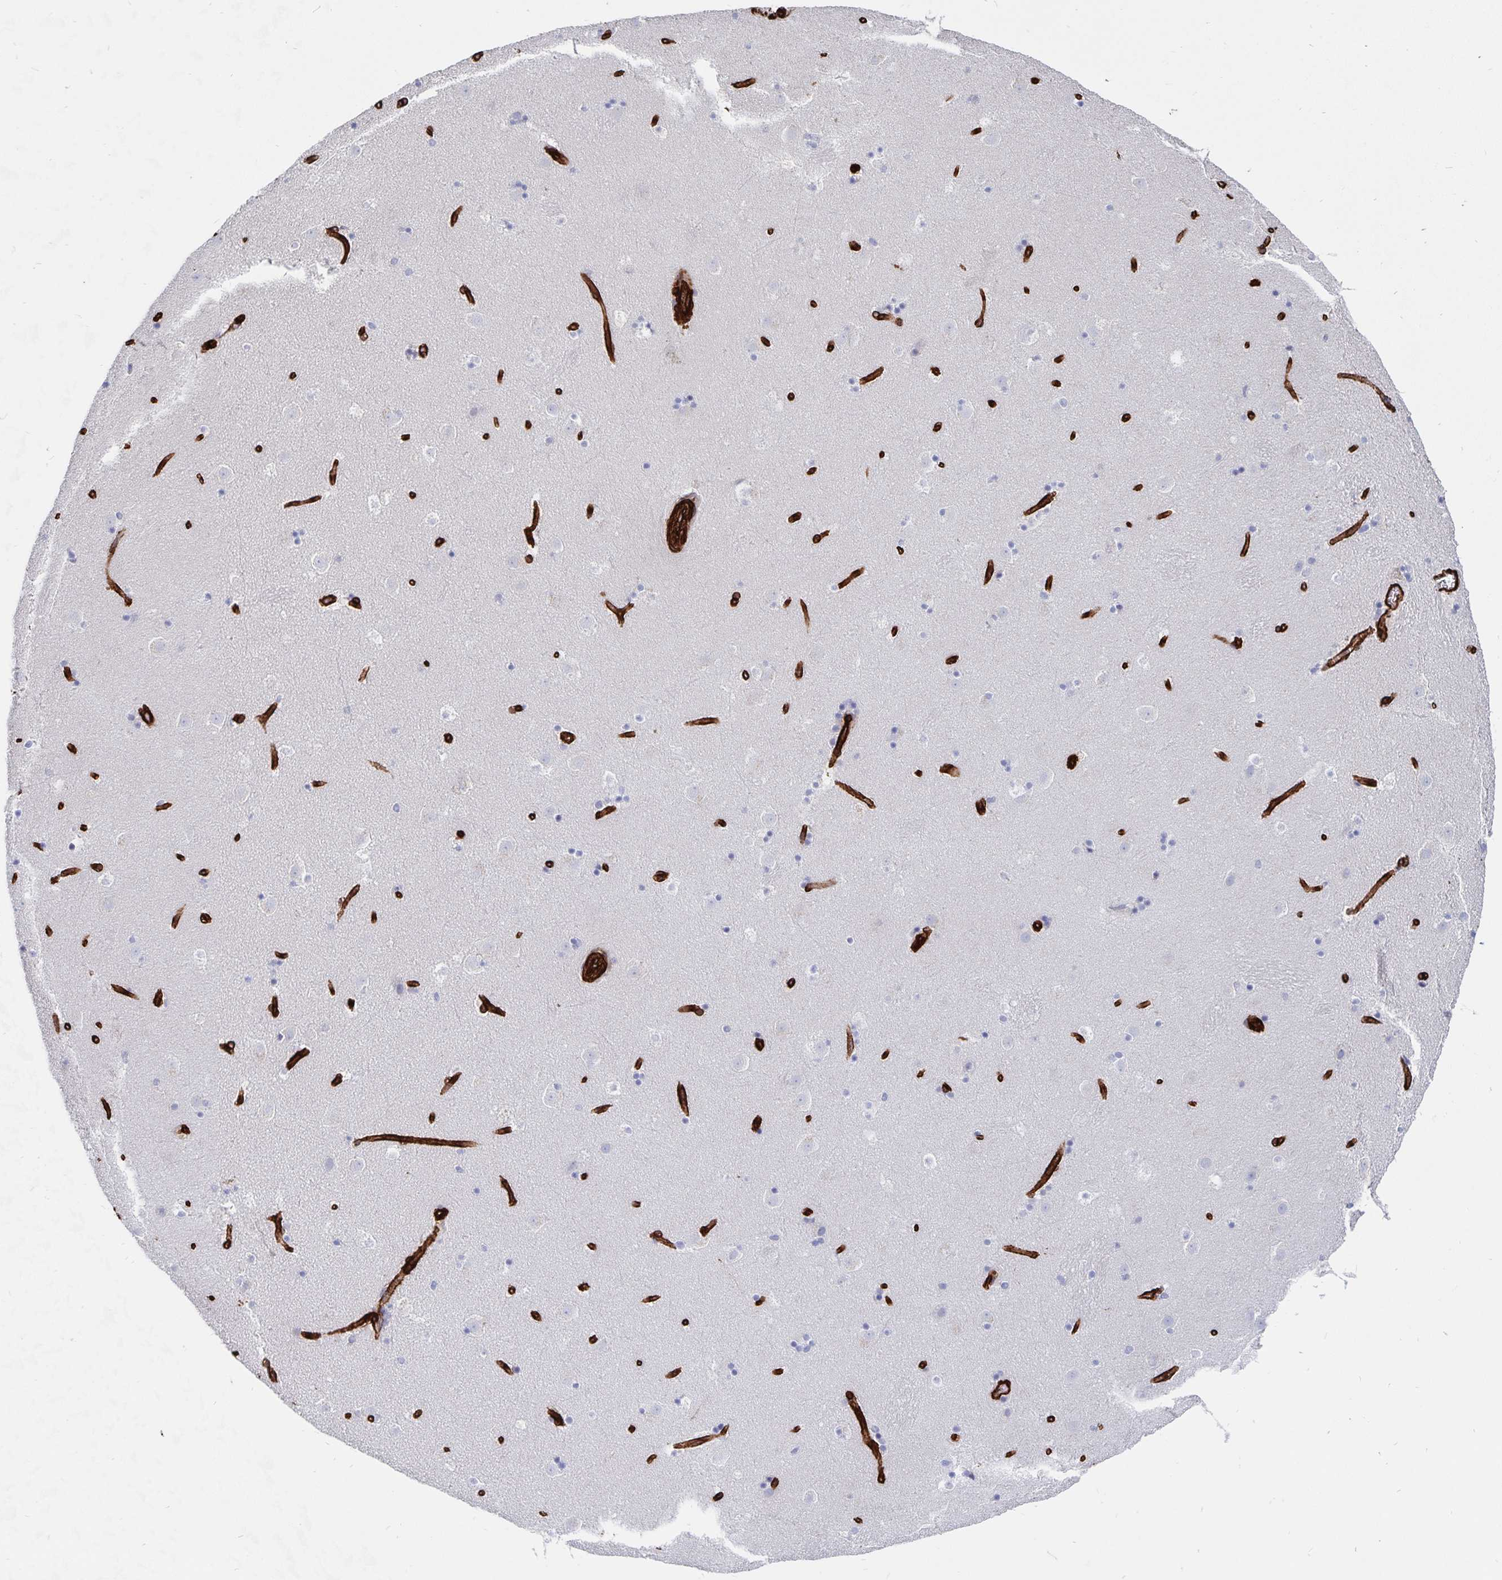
{"staining": {"intensity": "negative", "quantity": "none", "location": "none"}, "tissue": "caudate", "cell_type": "Glial cells", "image_type": "normal", "snomed": [{"axis": "morphology", "description": "Normal tissue, NOS"}, {"axis": "topography", "description": "Lateral ventricle wall"}], "caption": "Caudate was stained to show a protein in brown. There is no significant staining in glial cells. (Brightfield microscopy of DAB (3,3'-diaminobenzidine) immunohistochemistry (IHC) at high magnification).", "gene": "DCHS2", "patient": {"sex": "male", "age": 37}}